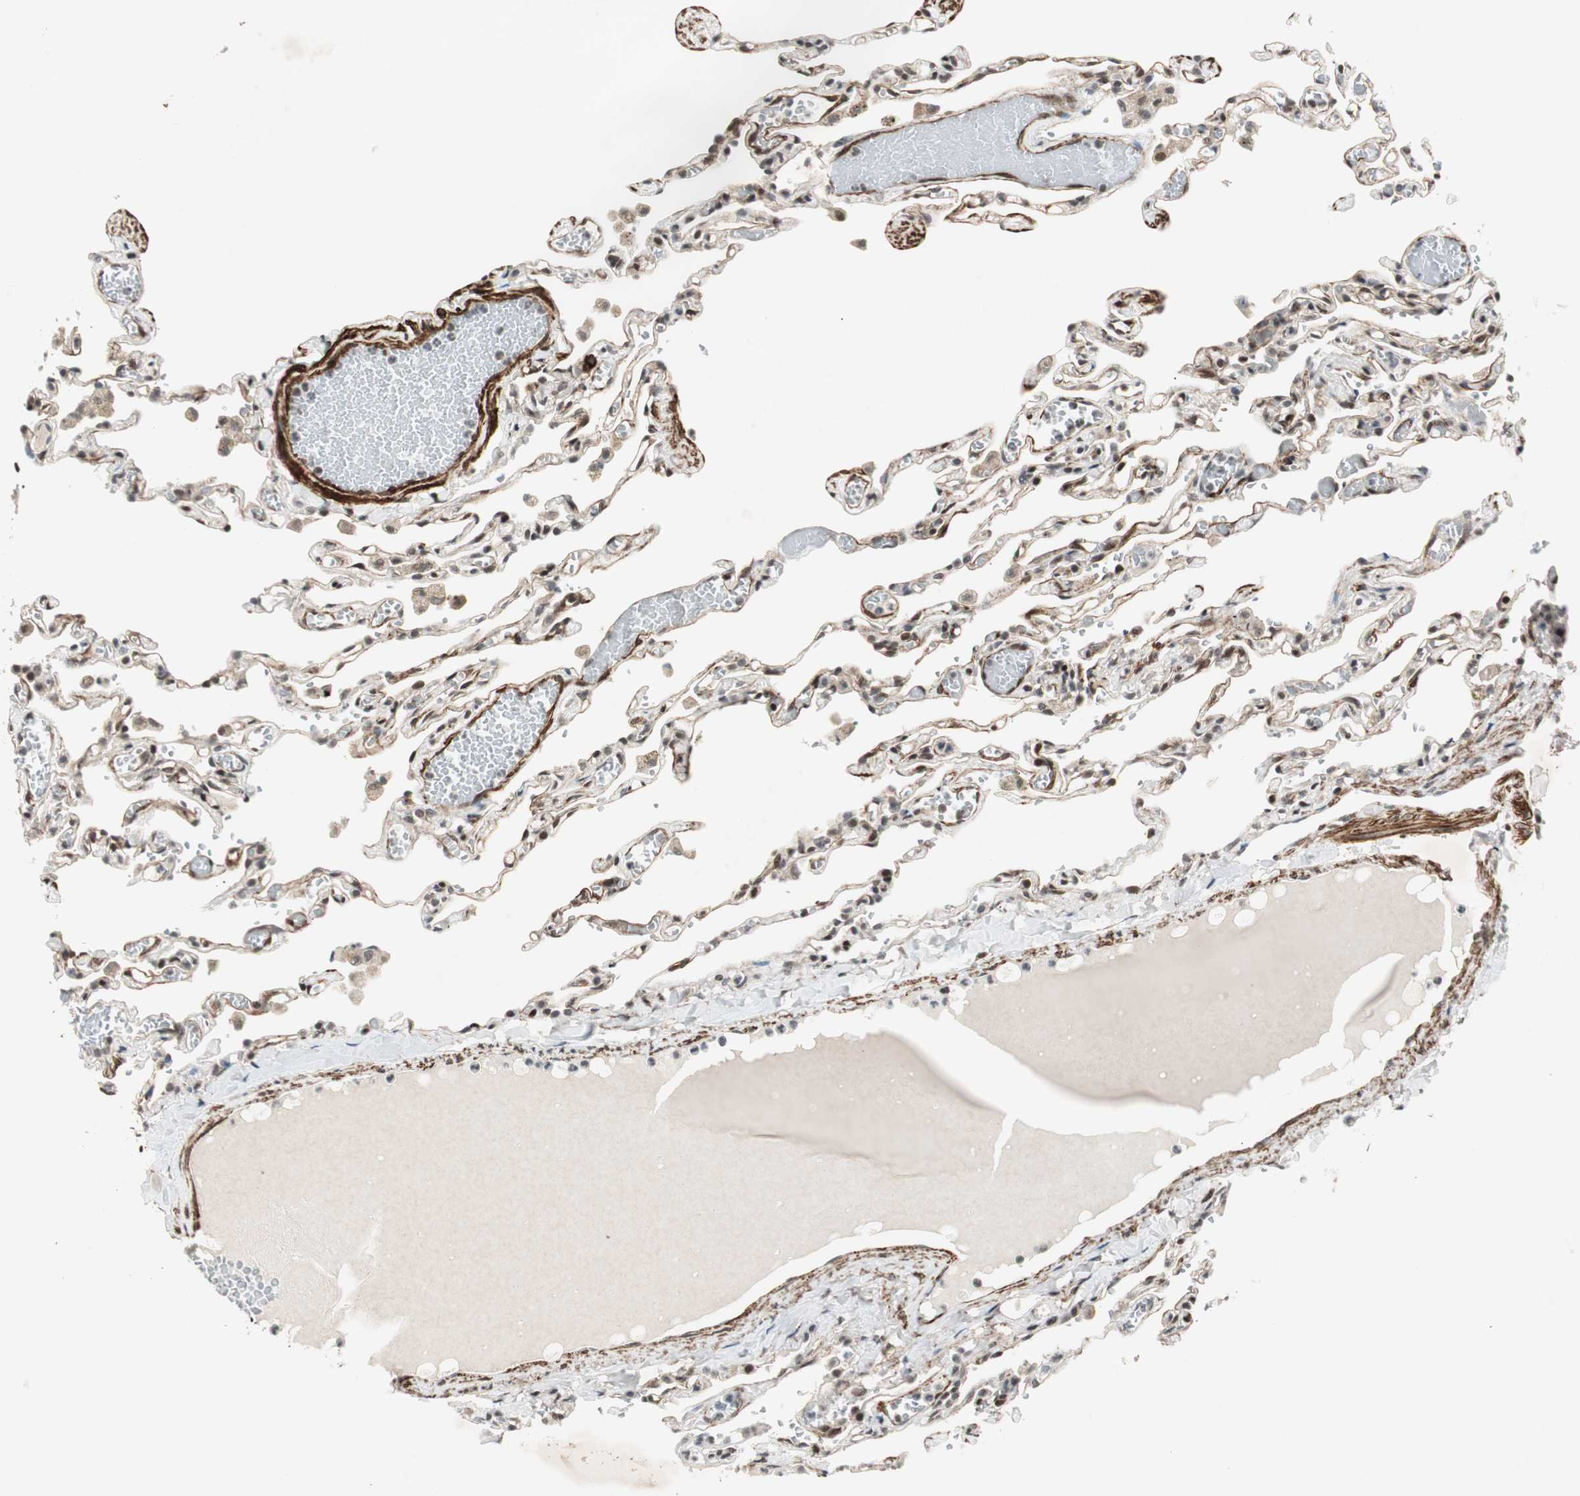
{"staining": {"intensity": "moderate", "quantity": ">75%", "location": "nuclear"}, "tissue": "lung", "cell_type": "Alveolar cells", "image_type": "normal", "snomed": [{"axis": "morphology", "description": "Normal tissue, NOS"}, {"axis": "topography", "description": "Lung"}], "caption": "Alveolar cells exhibit moderate nuclear staining in approximately >75% of cells in normal lung.", "gene": "CDK19", "patient": {"sex": "male", "age": 21}}